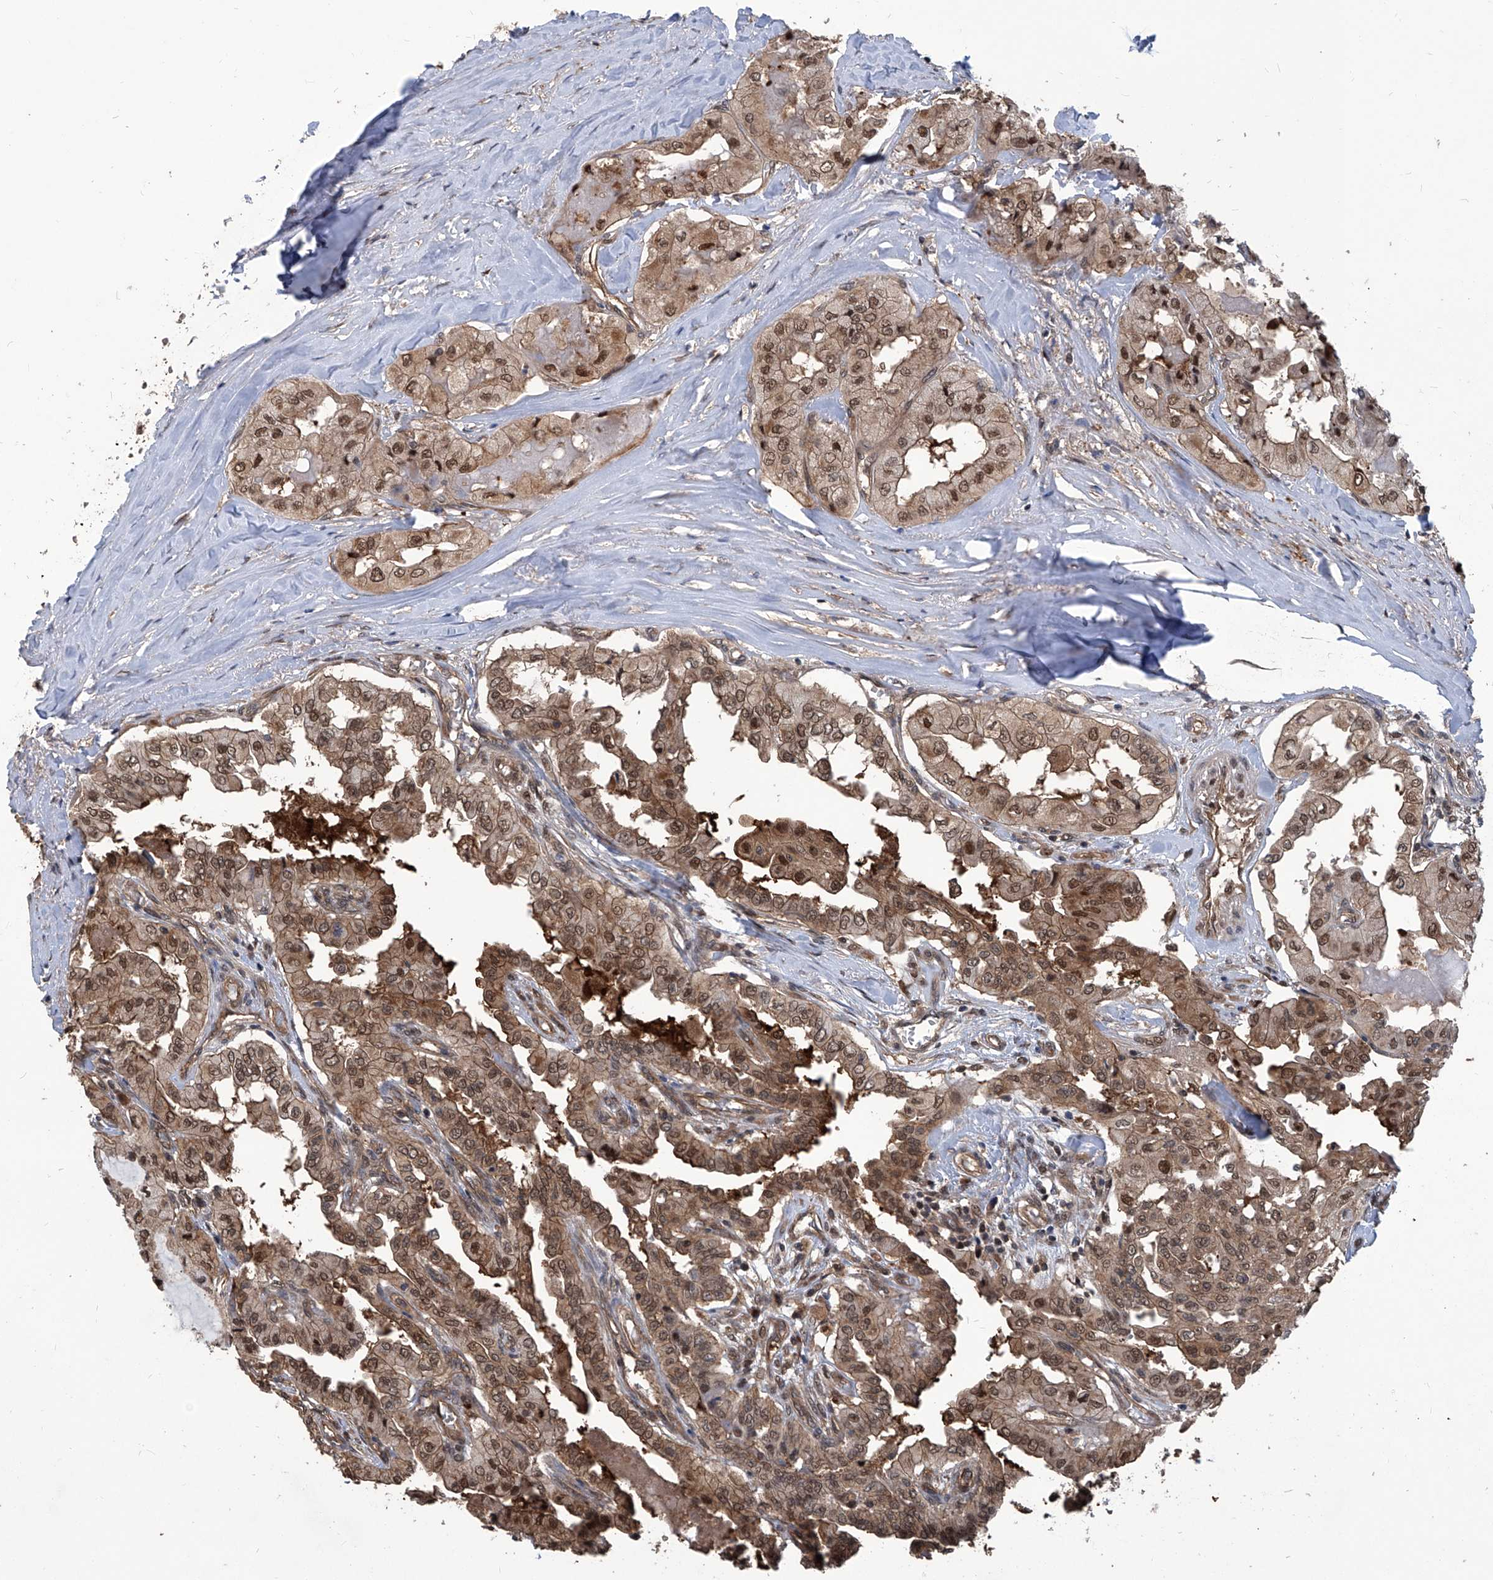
{"staining": {"intensity": "moderate", "quantity": ">75%", "location": "cytoplasmic/membranous,nuclear"}, "tissue": "thyroid cancer", "cell_type": "Tumor cells", "image_type": "cancer", "snomed": [{"axis": "morphology", "description": "Papillary adenocarcinoma, NOS"}, {"axis": "topography", "description": "Thyroid gland"}], "caption": "The histopathology image reveals staining of papillary adenocarcinoma (thyroid), revealing moderate cytoplasmic/membranous and nuclear protein staining (brown color) within tumor cells.", "gene": "PSMB1", "patient": {"sex": "female", "age": 59}}